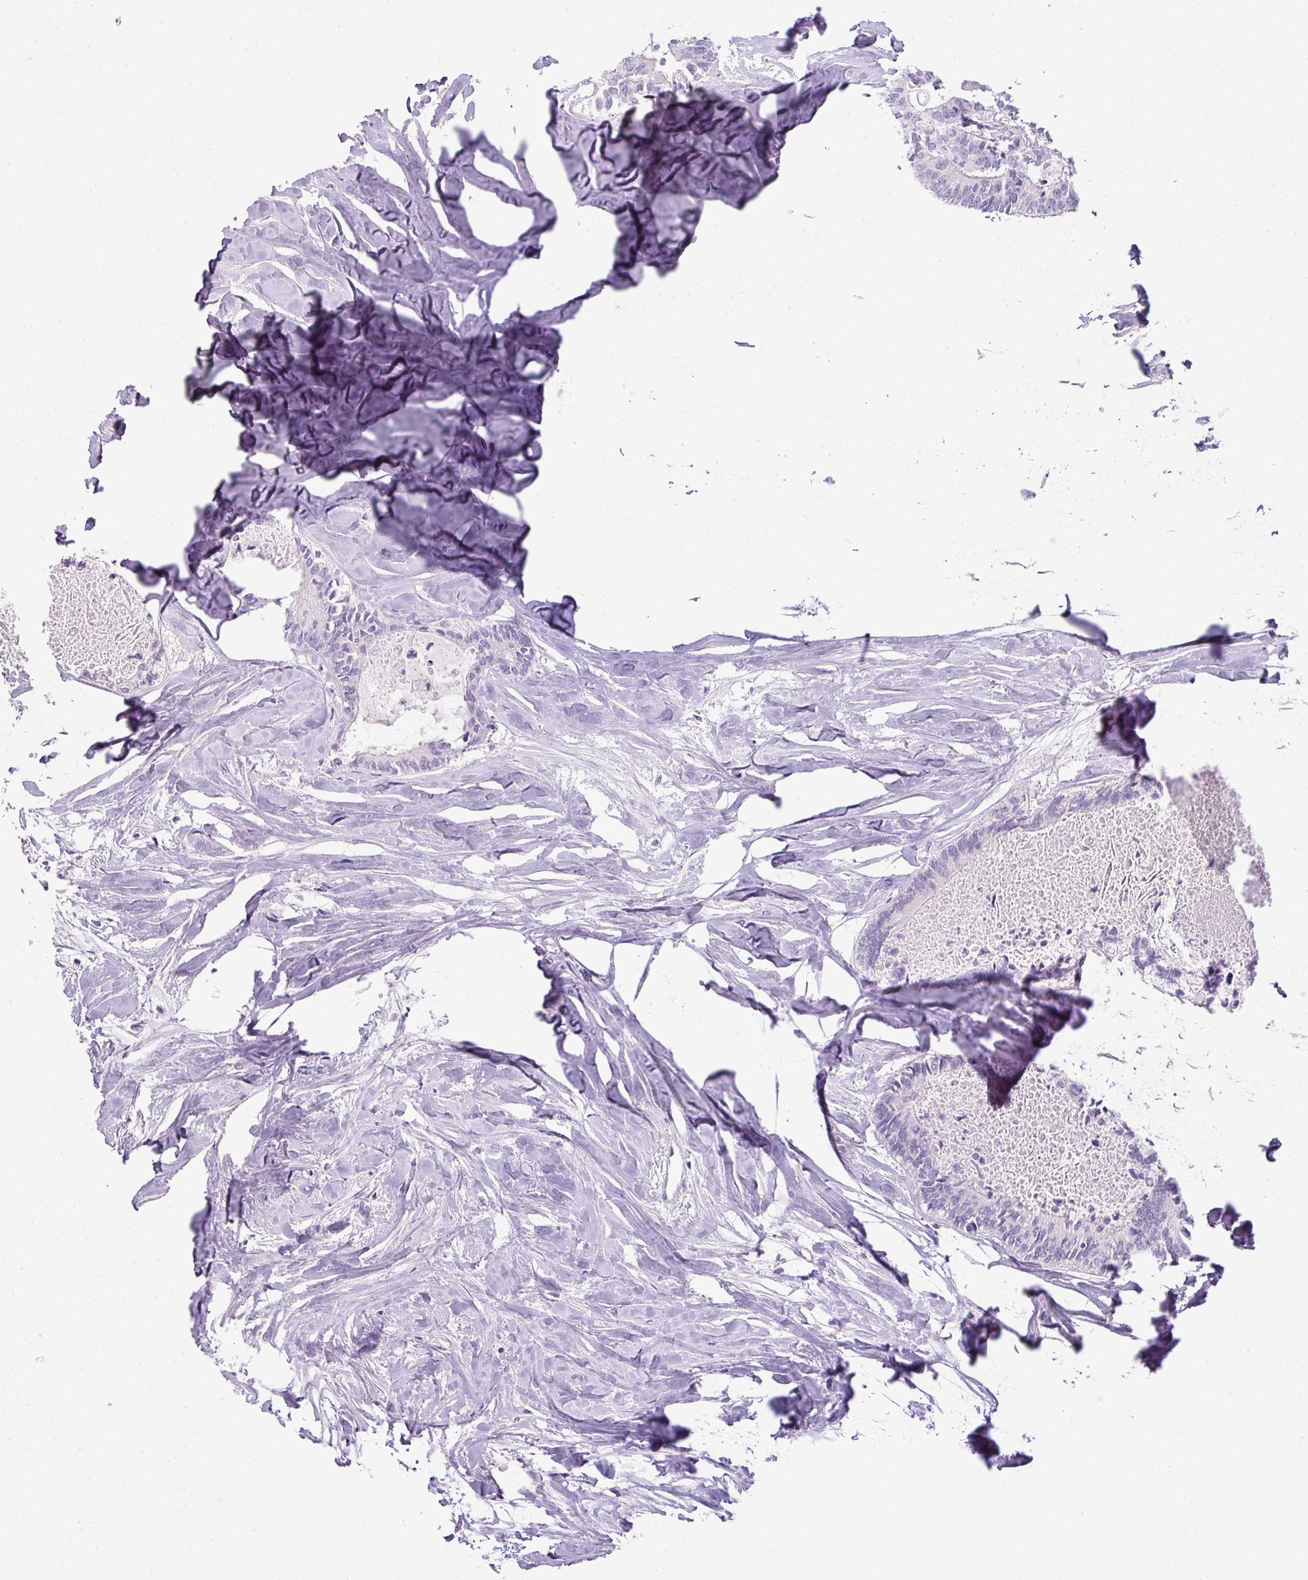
{"staining": {"intensity": "negative", "quantity": "none", "location": "none"}, "tissue": "colorectal cancer", "cell_type": "Tumor cells", "image_type": "cancer", "snomed": [{"axis": "morphology", "description": "Adenocarcinoma, NOS"}, {"axis": "topography", "description": "Colon"}, {"axis": "topography", "description": "Rectum"}], "caption": "This is a image of immunohistochemistry (IHC) staining of colorectal cancer, which shows no expression in tumor cells.", "gene": "ENSG00000273748", "patient": {"sex": "male", "age": 57}}